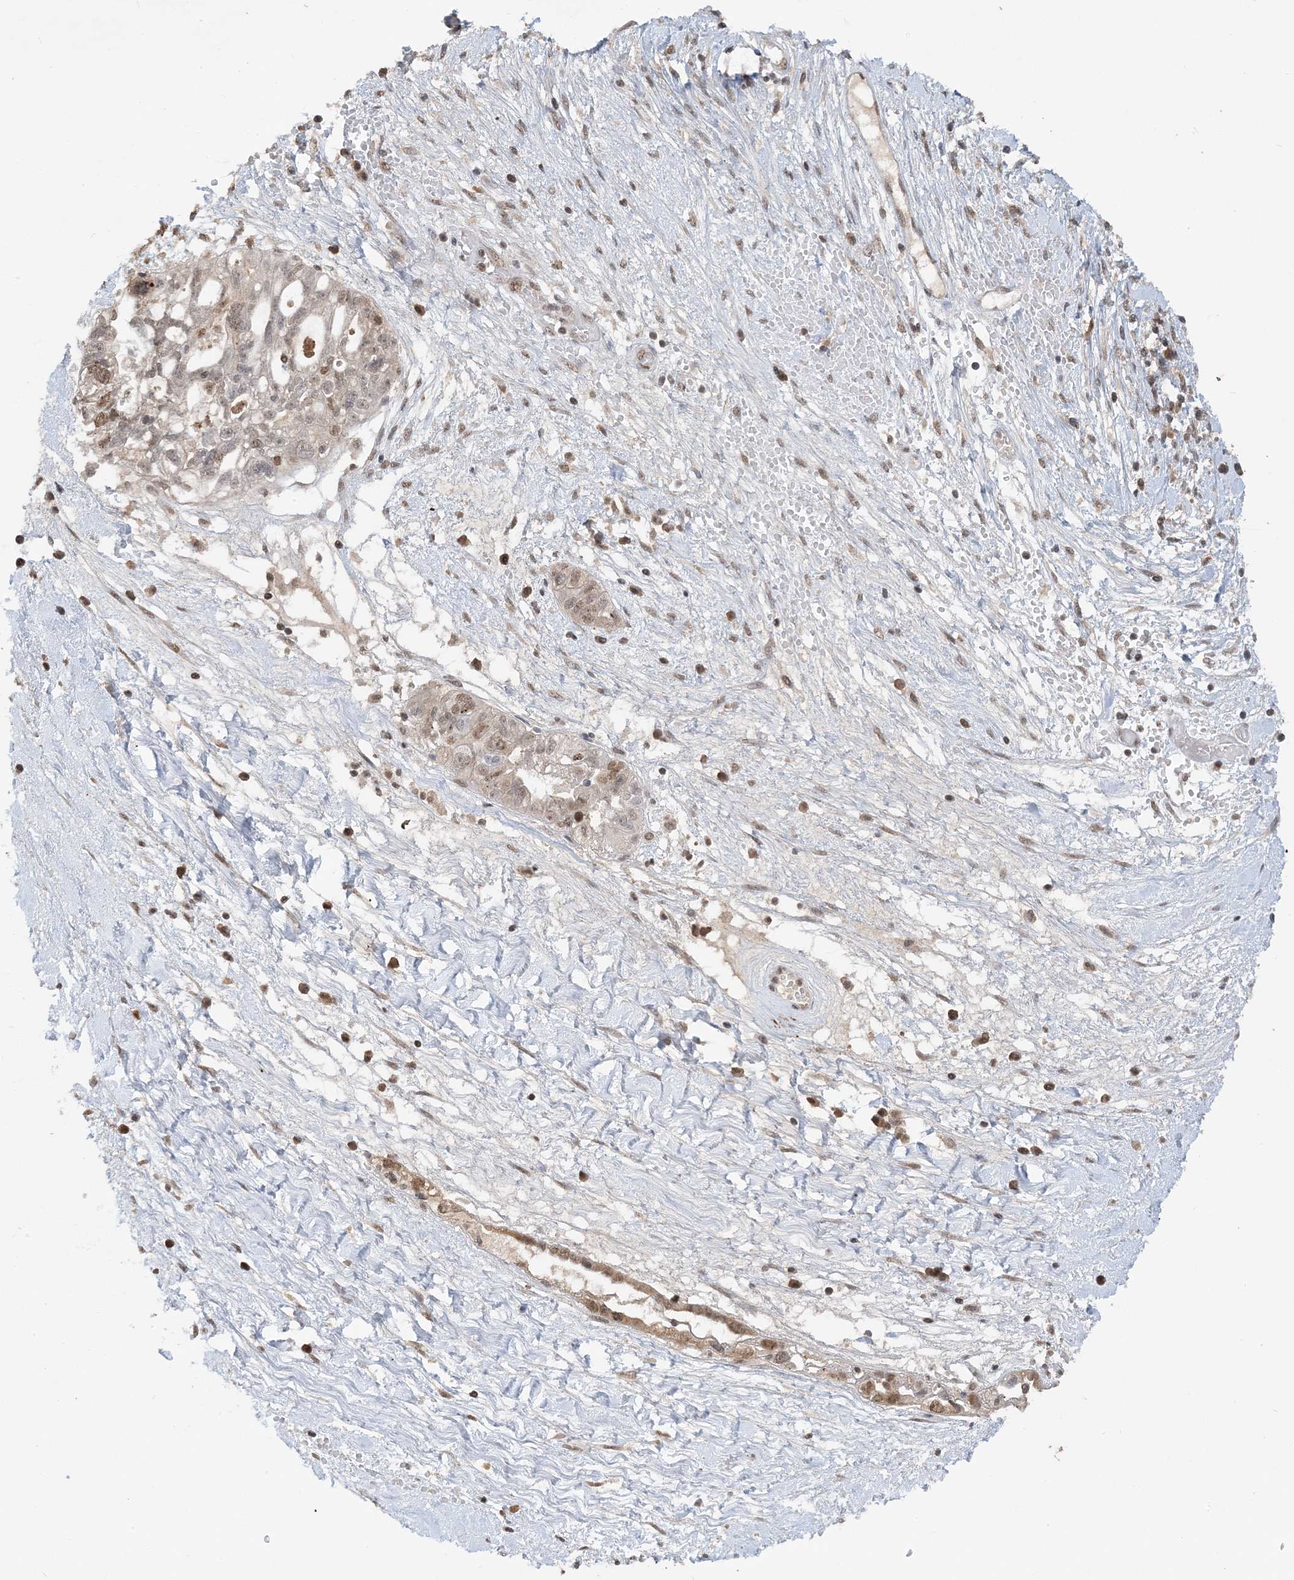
{"staining": {"intensity": "weak", "quantity": "<25%", "location": "nuclear"}, "tissue": "ovarian cancer", "cell_type": "Tumor cells", "image_type": "cancer", "snomed": [{"axis": "morphology", "description": "Carcinoma, NOS"}, {"axis": "morphology", "description": "Cystadenocarcinoma, serous, NOS"}, {"axis": "topography", "description": "Ovary"}], "caption": "The histopathology image exhibits no significant positivity in tumor cells of ovarian cancer (serous cystadenocarcinoma).", "gene": "ACYP2", "patient": {"sex": "female", "age": 69}}